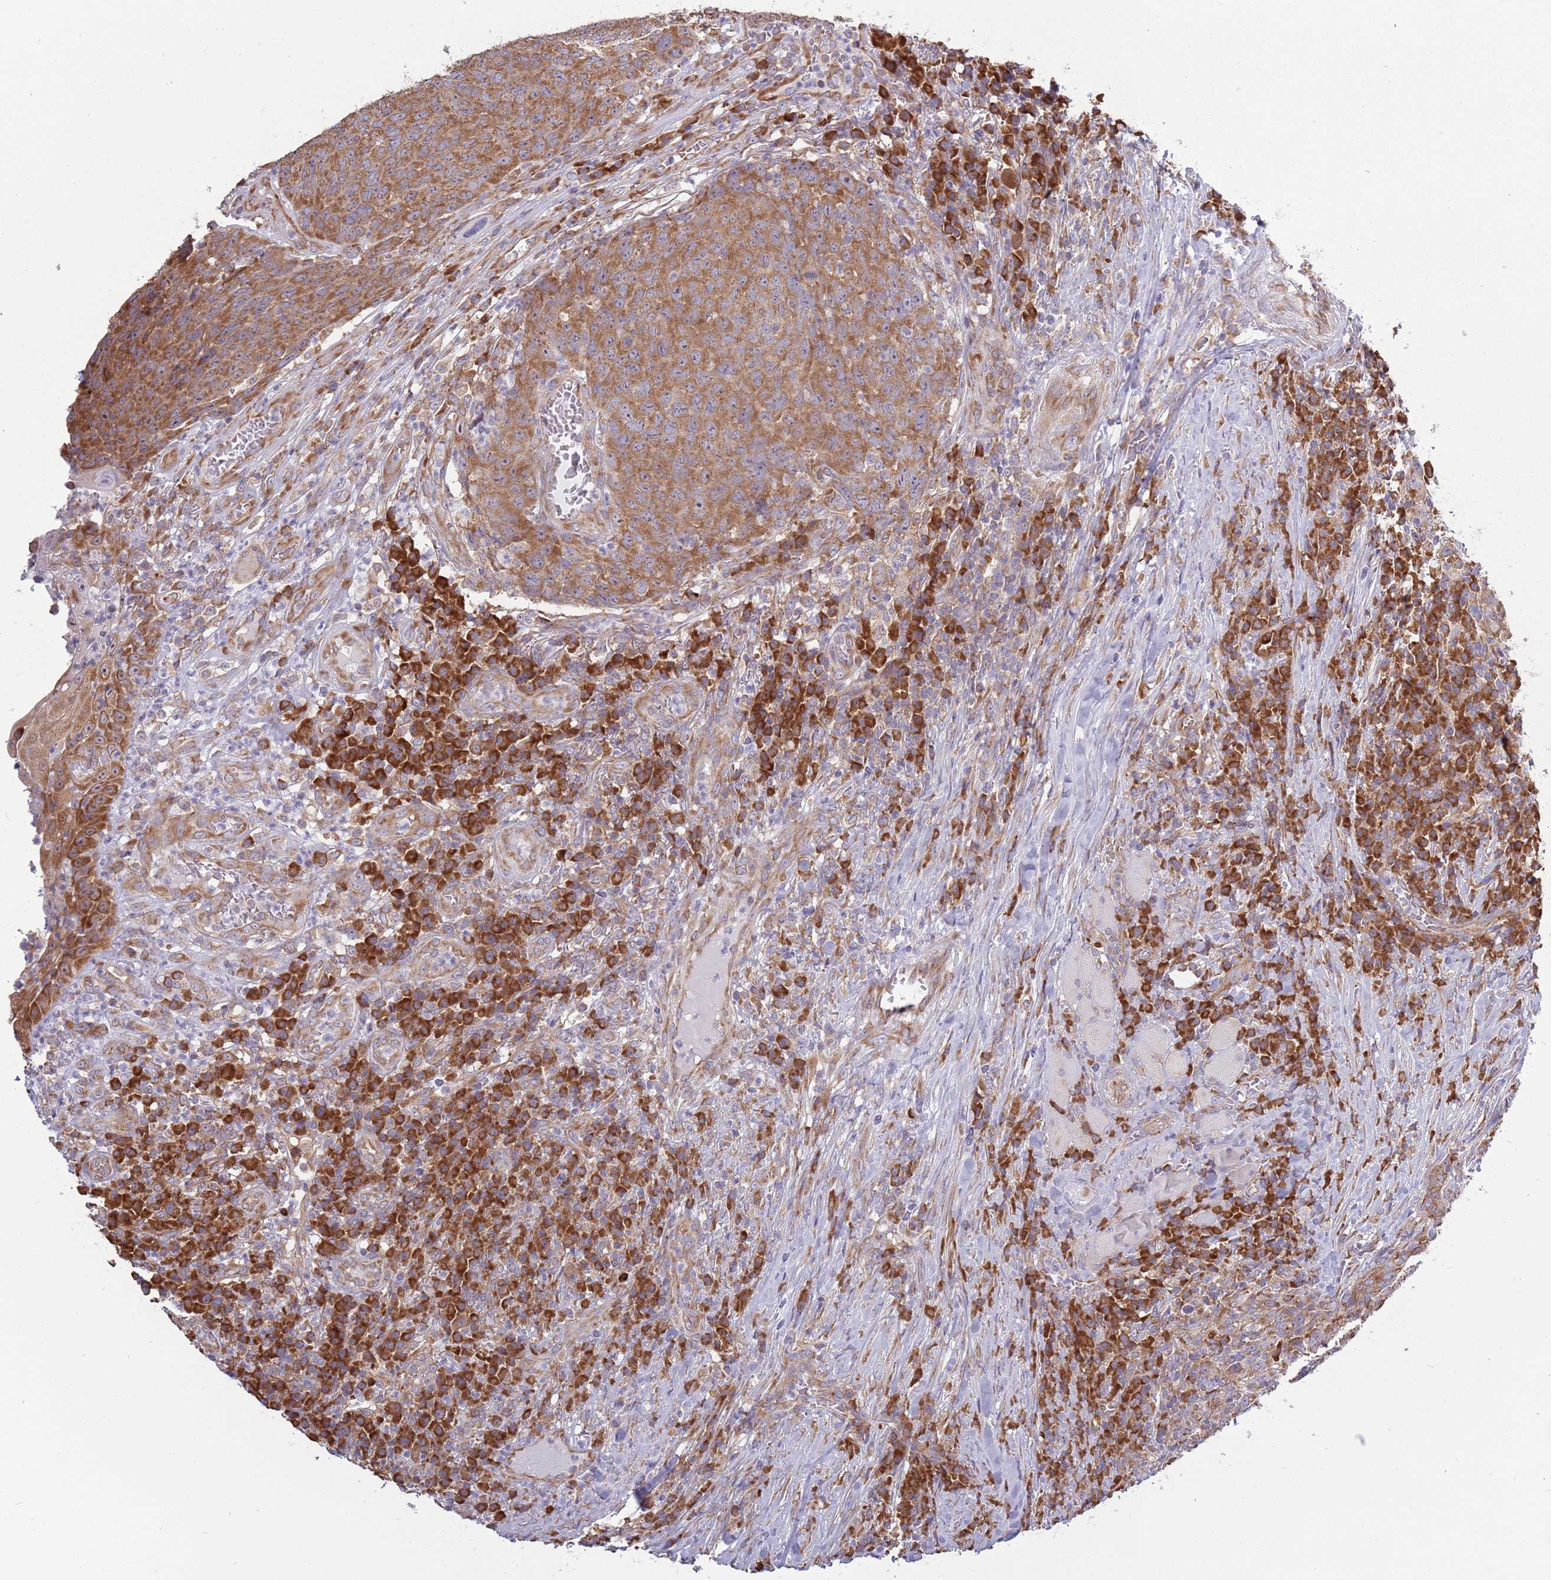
{"staining": {"intensity": "moderate", "quantity": ">75%", "location": "cytoplasmic/membranous"}, "tissue": "head and neck cancer", "cell_type": "Tumor cells", "image_type": "cancer", "snomed": [{"axis": "morphology", "description": "Squamous cell carcinoma, NOS"}, {"axis": "topography", "description": "Head-Neck"}], "caption": "Head and neck cancer stained with DAB (3,3'-diaminobenzidine) IHC reveals medium levels of moderate cytoplasmic/membranous expression in about >75% of tumor cells.", "gene": "RPL17-C18orf32", "patient": {"sex": "male", "age": 66}}